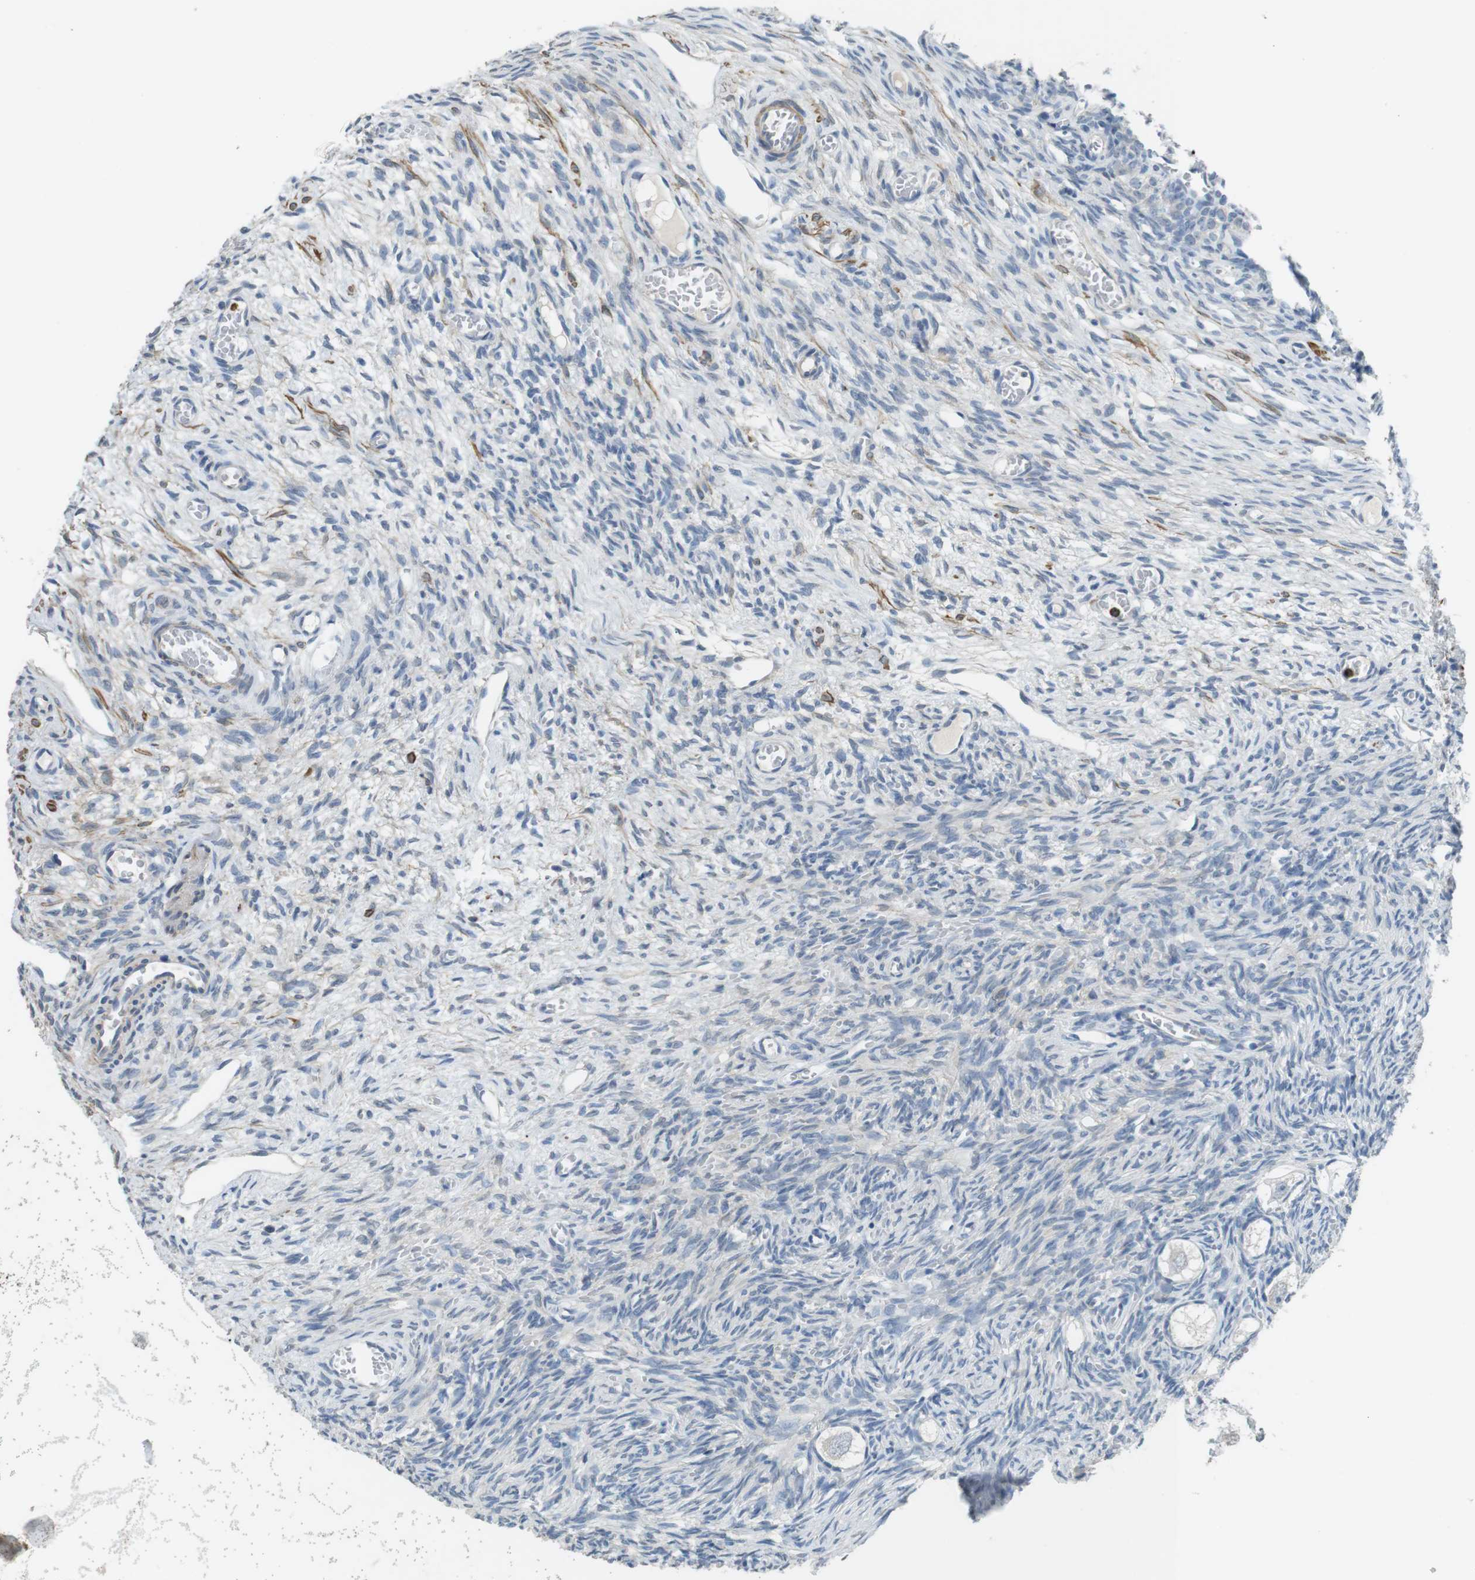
{"staining": {"intensity": "negative", "quantity": "none", "location": "none"}, "tissue": "ovary", "cell_type": "Follicle cells", "image_type": "normal", "snomed": [{"axis": "morphology", "description": "Normal tissue, NOS"}, {"axis": "topography", "description": "Ovary"}], "caption": "Ovary was stained to show a protein in brown. There is no significant positivity in follicle cells.", "gene": "GZMM", "patient": {"sex": "female", "age": 27}}